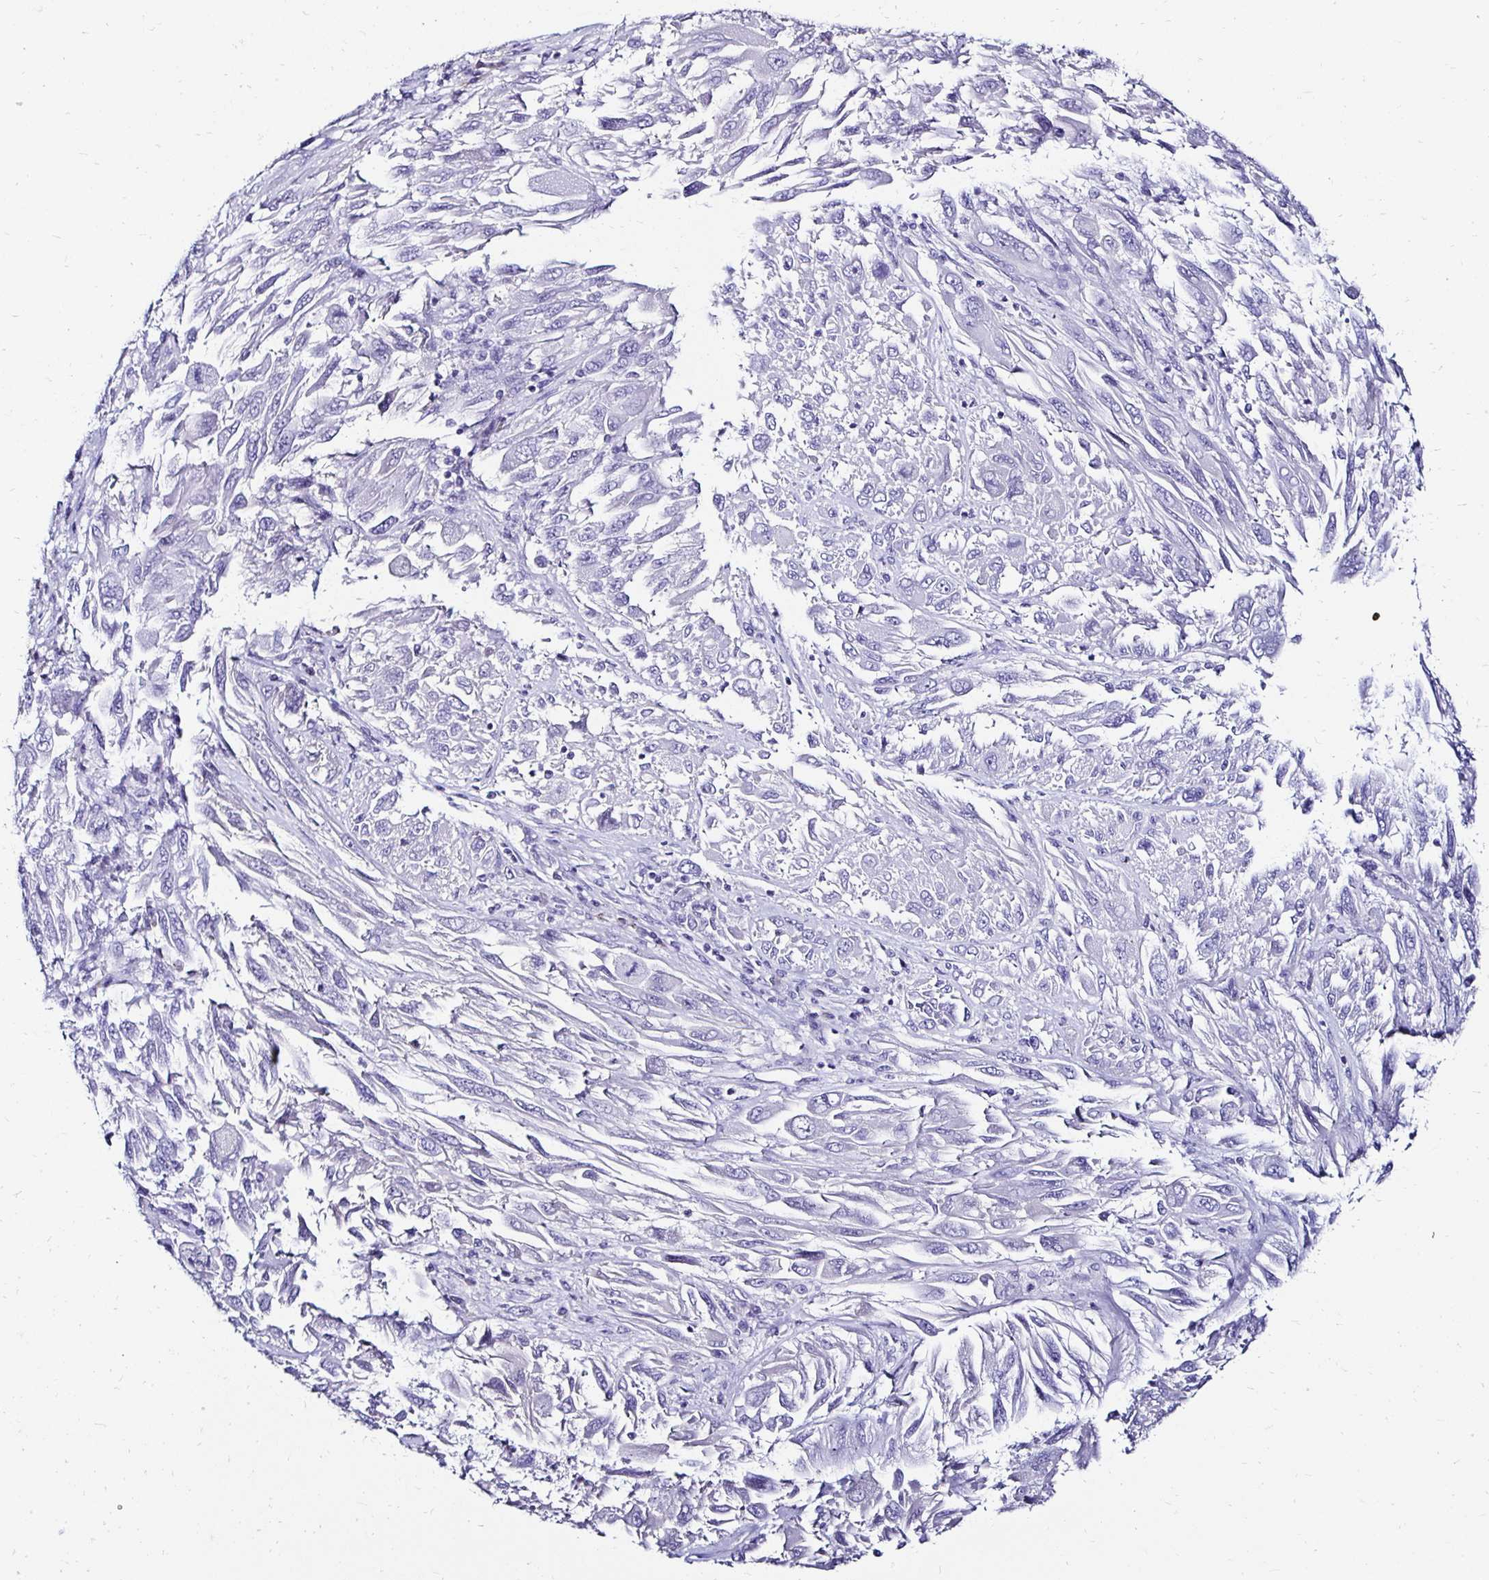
{"staining": {"intensity": "negative", "quantity": "none", "location": "none"}, "tissue": "melanoma", "cell_type": "Tumor cells", "image_type": "cancer", "snomed": [{"axis": "morphology", "description": "Malignant melanoma, NOS"}, {"axis": "topography", "description": "Skin"}], "caption": "Protein analysis of melanoma displays no significant positivity in tumor cells.", "gene": "KCNT1", "patient": {"sex": "female", "age": 91}}